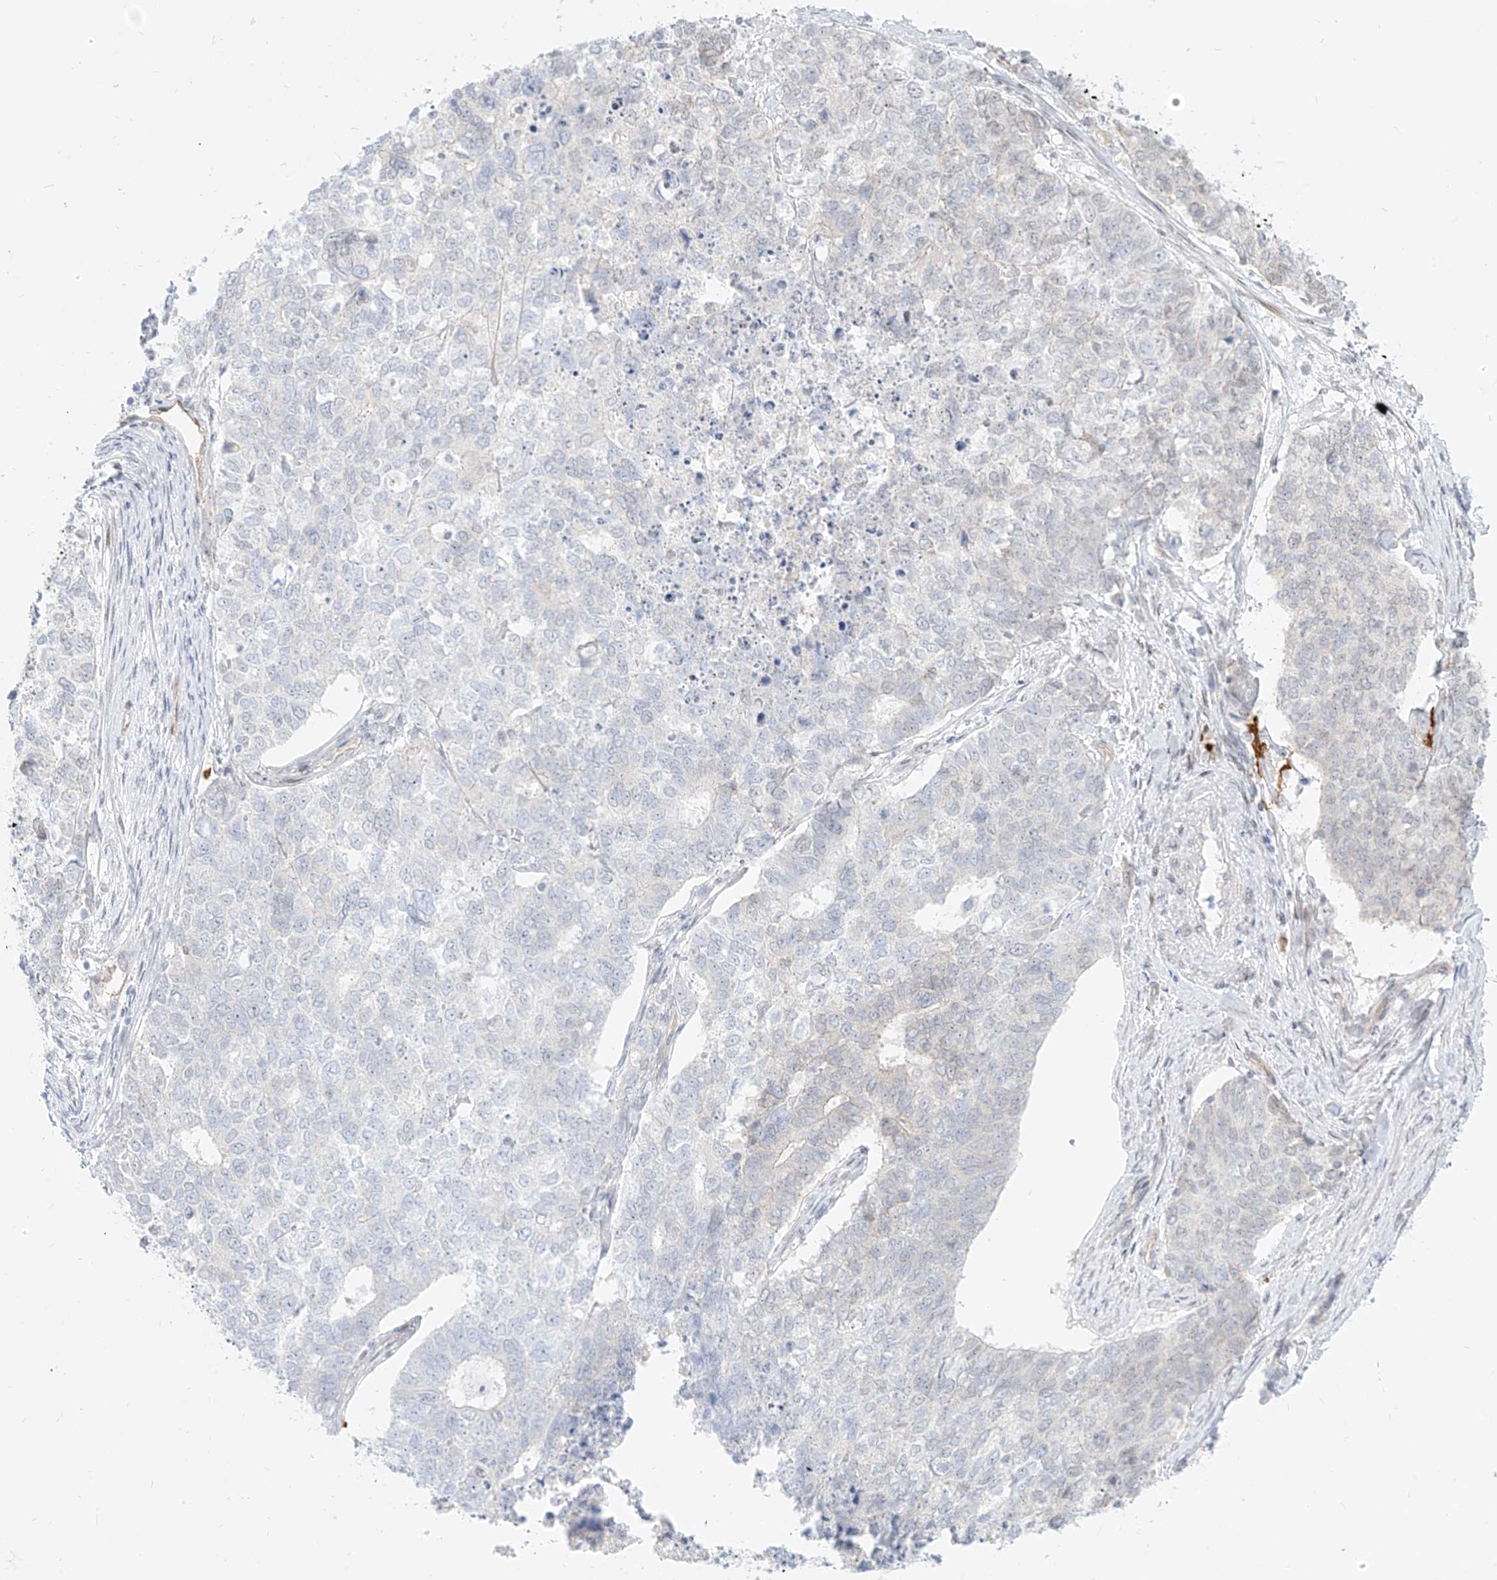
{"staining": {"intensity": "negative", "quantity": "none", "location": "none"}, "tissue": "cervical cancer", "cell_type": "Tumor cells", "image_type": "cancer", "snomed": [{"axis": "morphology", "description": "Squamous cell carcinoma, NOS"}, {"axis": "topography", "description": "Cervix"}], "caption": "IHC histopathology image of squamous cell carcinoma (cervical) stained for a protein (brown), which reveals no expression in tumor cells.", "gene": "NHSL1", "patient": {"sex": "female", "age": 63}}